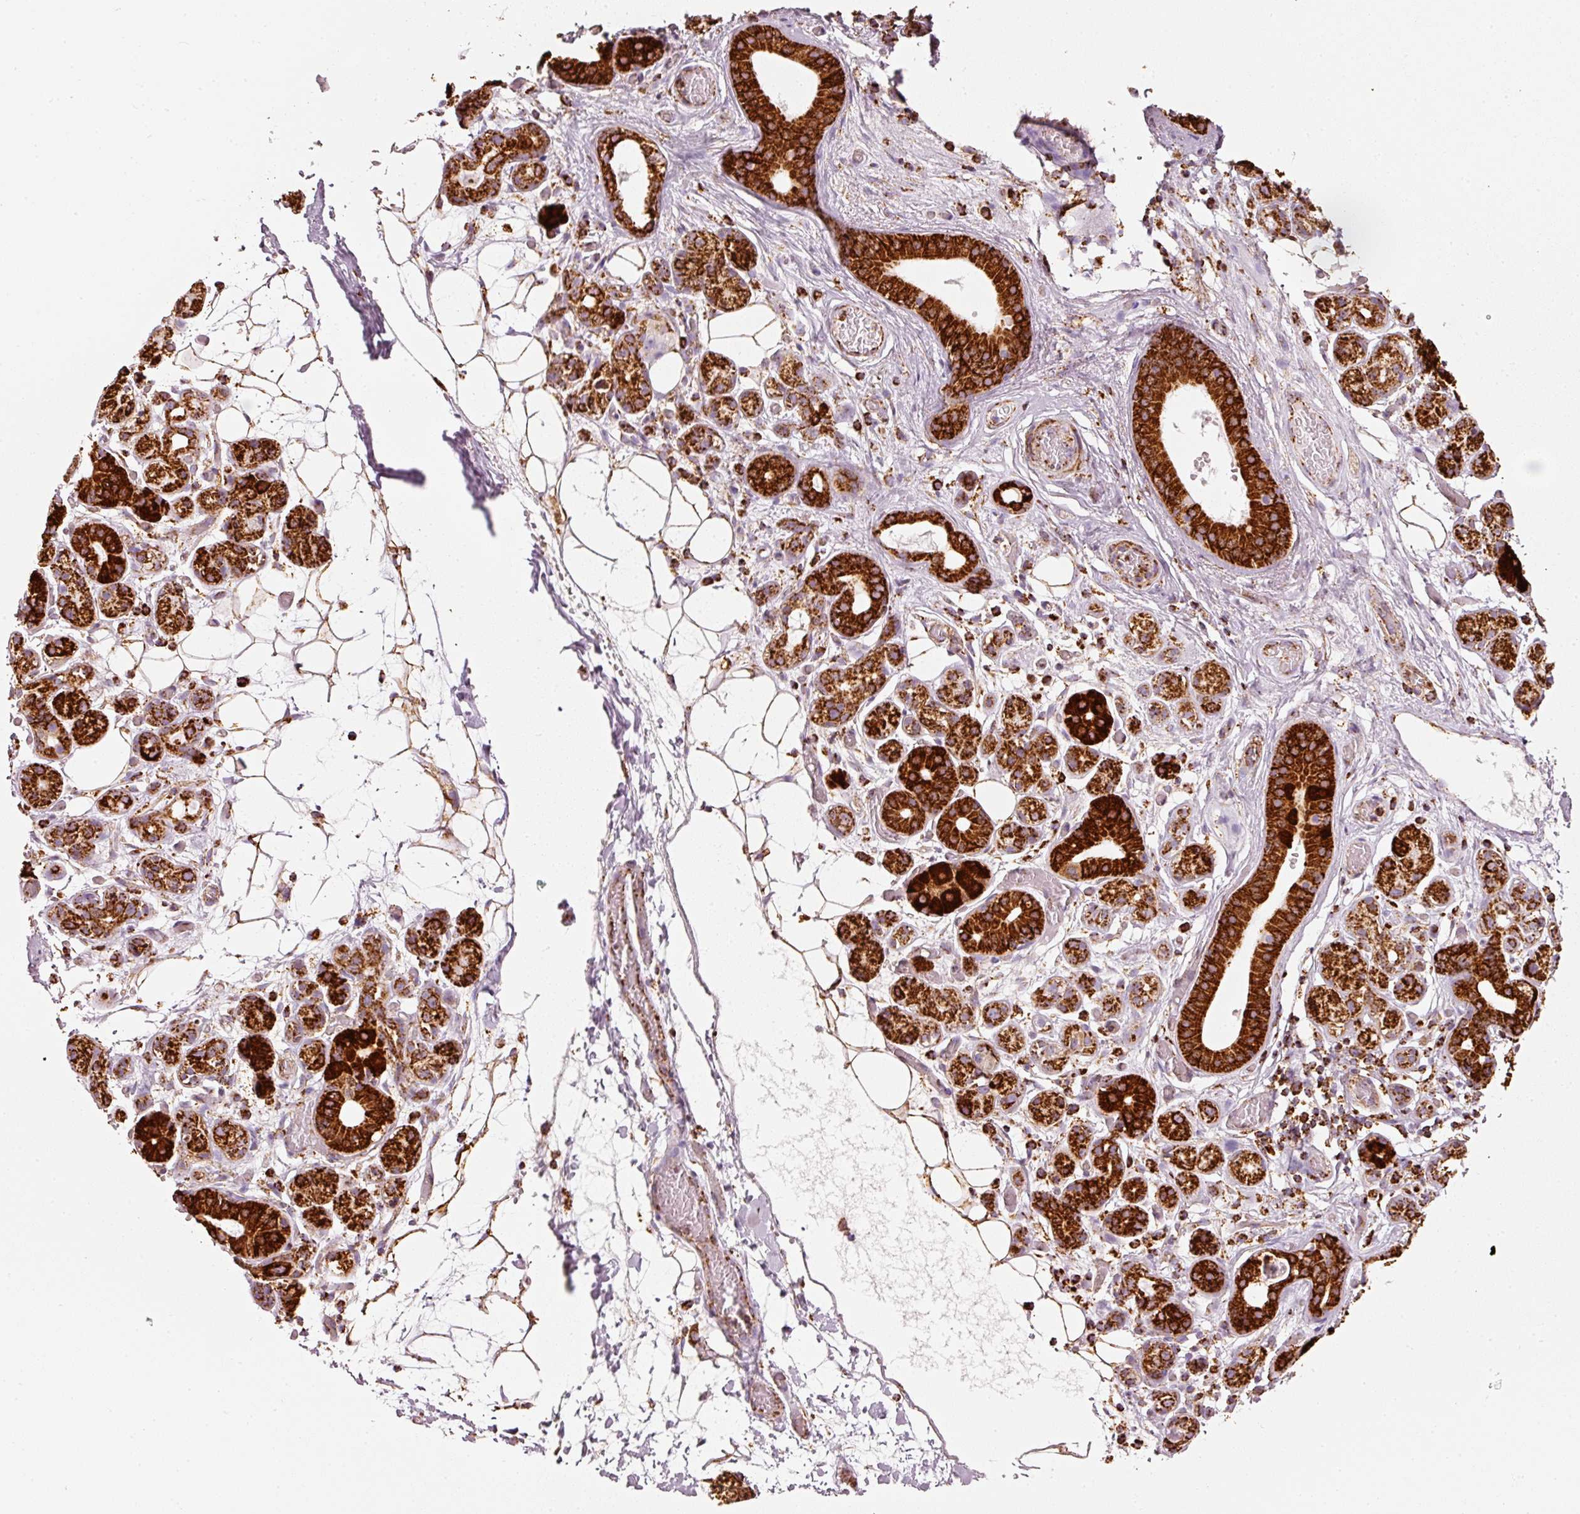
{"staining": {"intensity": "strong", "quantity": ">75%", "location": "cytoplasmic/membranous"}, "tissue": "salivary gland", "cell_type": "Glandular cells", "image_type": "normal", "snomed": [{"axis": "morphology", "description": "Normal tissue, NOS"}, {"axis": "topography", "description": "Salivary gland"}], "caption": "Protein staining exhibits strong cytoplasmic/membranous expression in approximately >75% of glandular cells in benign salivary gland. Using DAB (brown) and hematoxylin (blue) stains, captured at high magnification using brightfield microscopy.", "gene": "MT", "patient": {"sex": "male", "age": 82}}